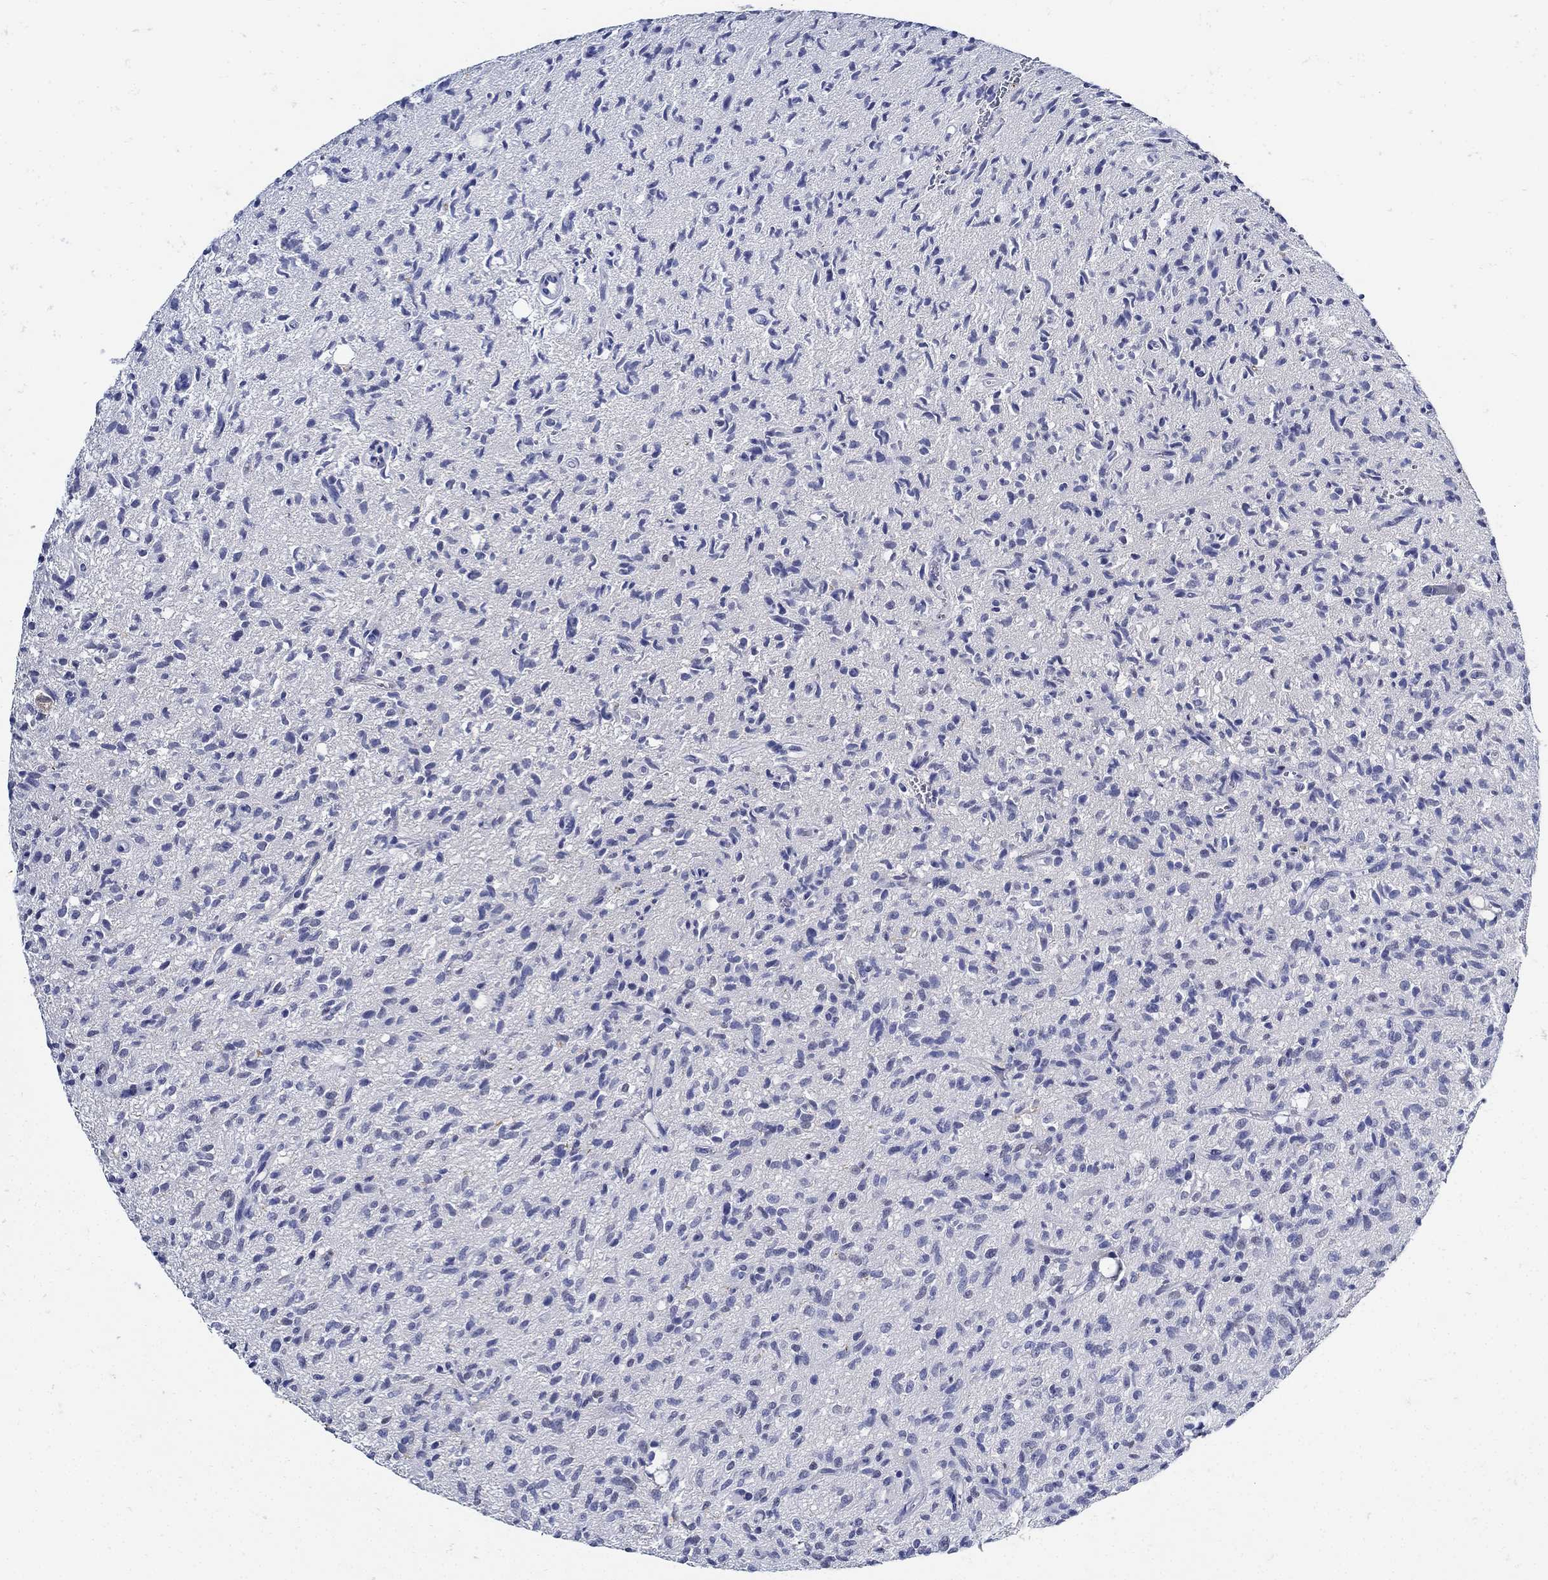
{"staining": {"intensity": "negative", "quantity": "none", "location": "none"}, "tissue": "glioma", "cell_type": "Tumor cells", "image_type": "cancer", "snomed": [{"axis": "morphology", "description": "Glioma, malignant, High grade"}, {"axis": "topography", "description": "Brain"}], "caption": "DAB immunohistochemical staining of human glioma exhibits no significant staining in tumor cells.", "gene": "NOS1", "patient": {"sex": "male", "age": 64}}